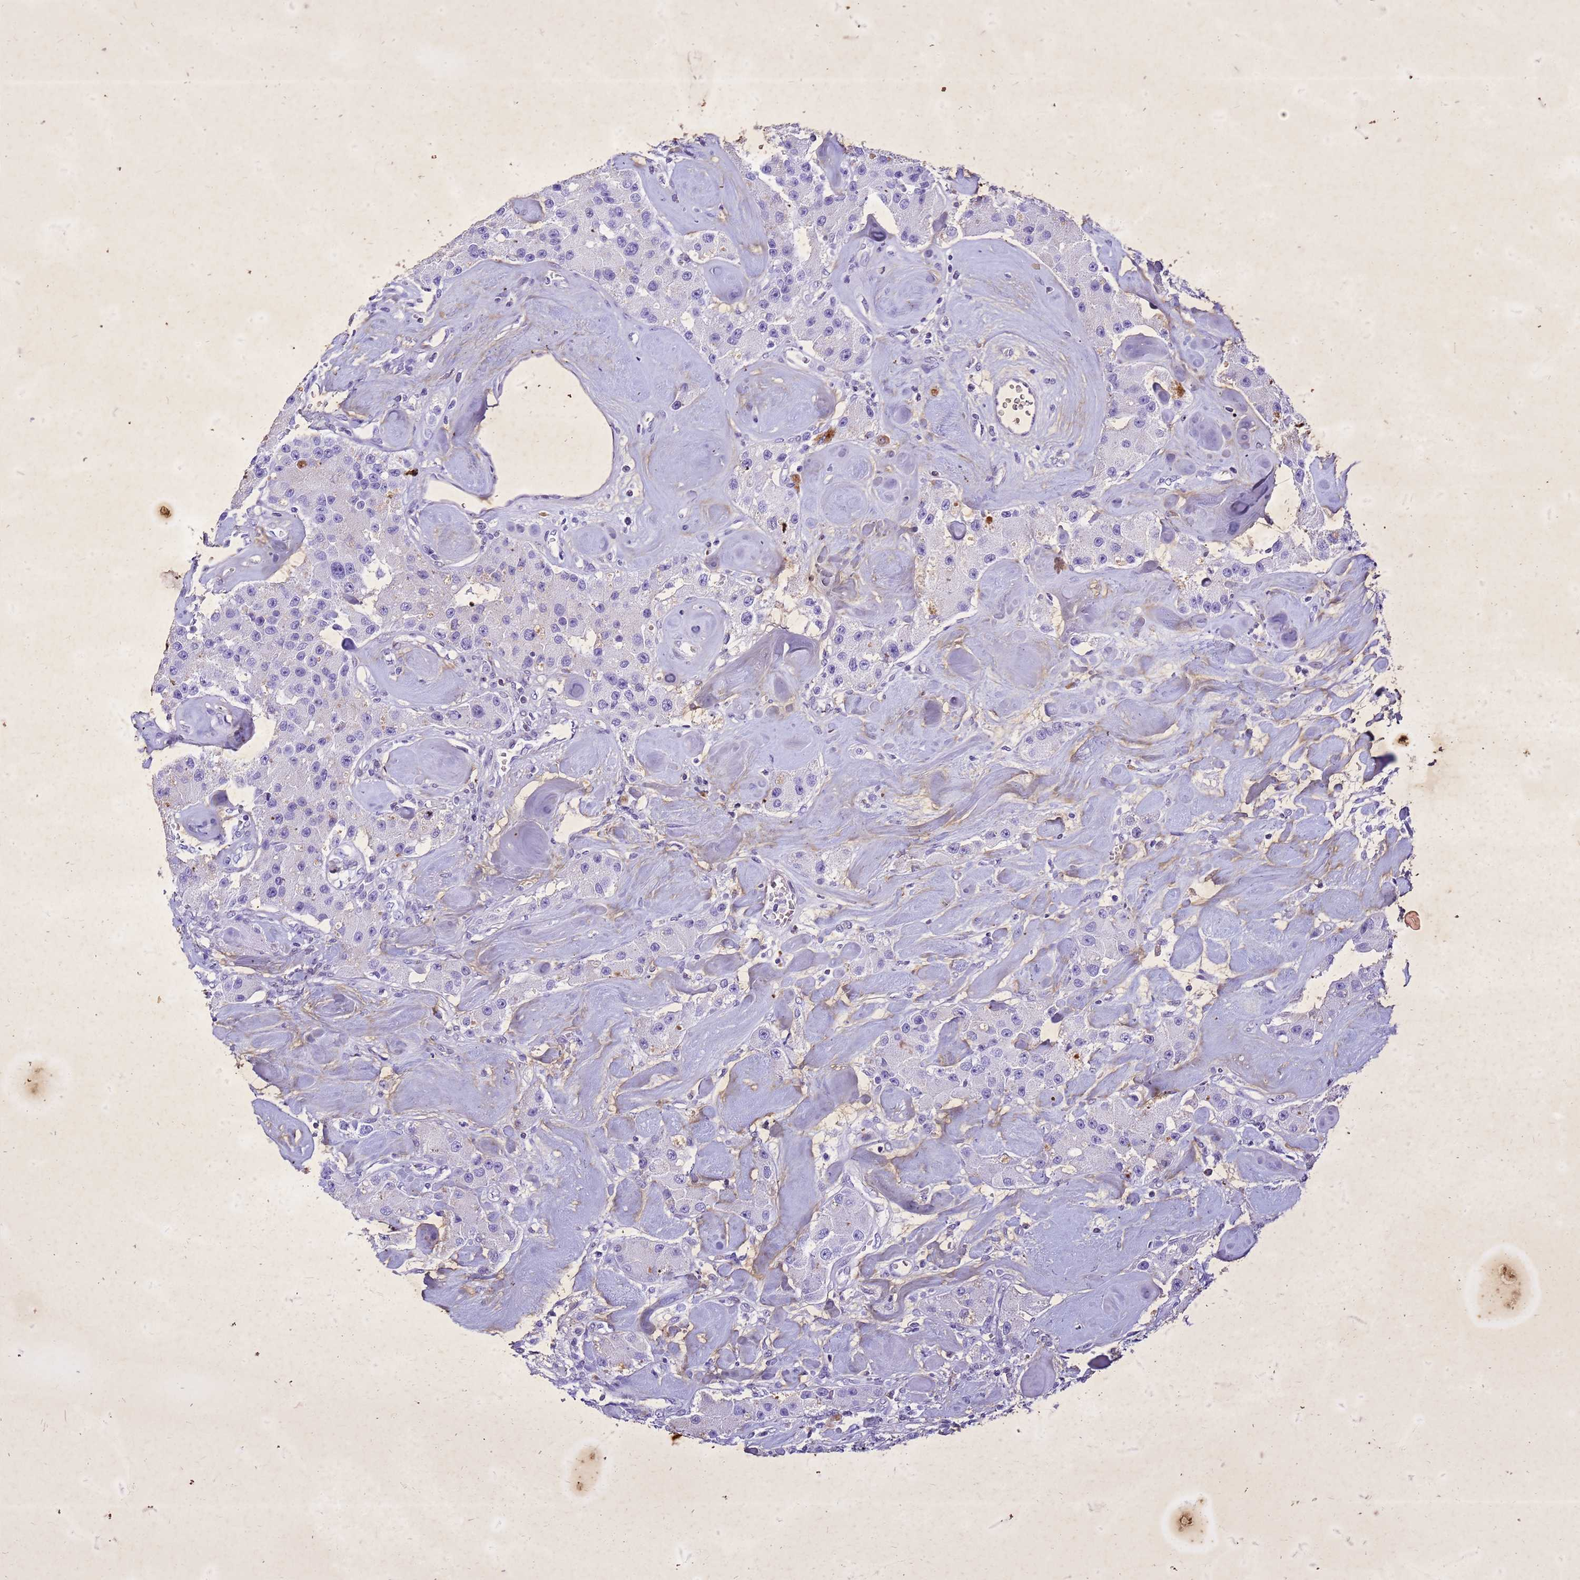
{"staining": {"intensity": "negative", "quantity": "none", "location": "none"}, "tissue": "carcinoid", "cell_type": "Tumor cells", "image_type": "cancer", "snomed": [{"axis": "morphology", "description": "Carcinoid, malignant, NOS"}, {"axis": "topography", "description": "Pancreas"}], "caption": "This is a image of IHC staining of carcinoid, which shows no positivity in tumor cells.", "gene": "COPS9", "patient": {"sex": "male", "age": 41}}